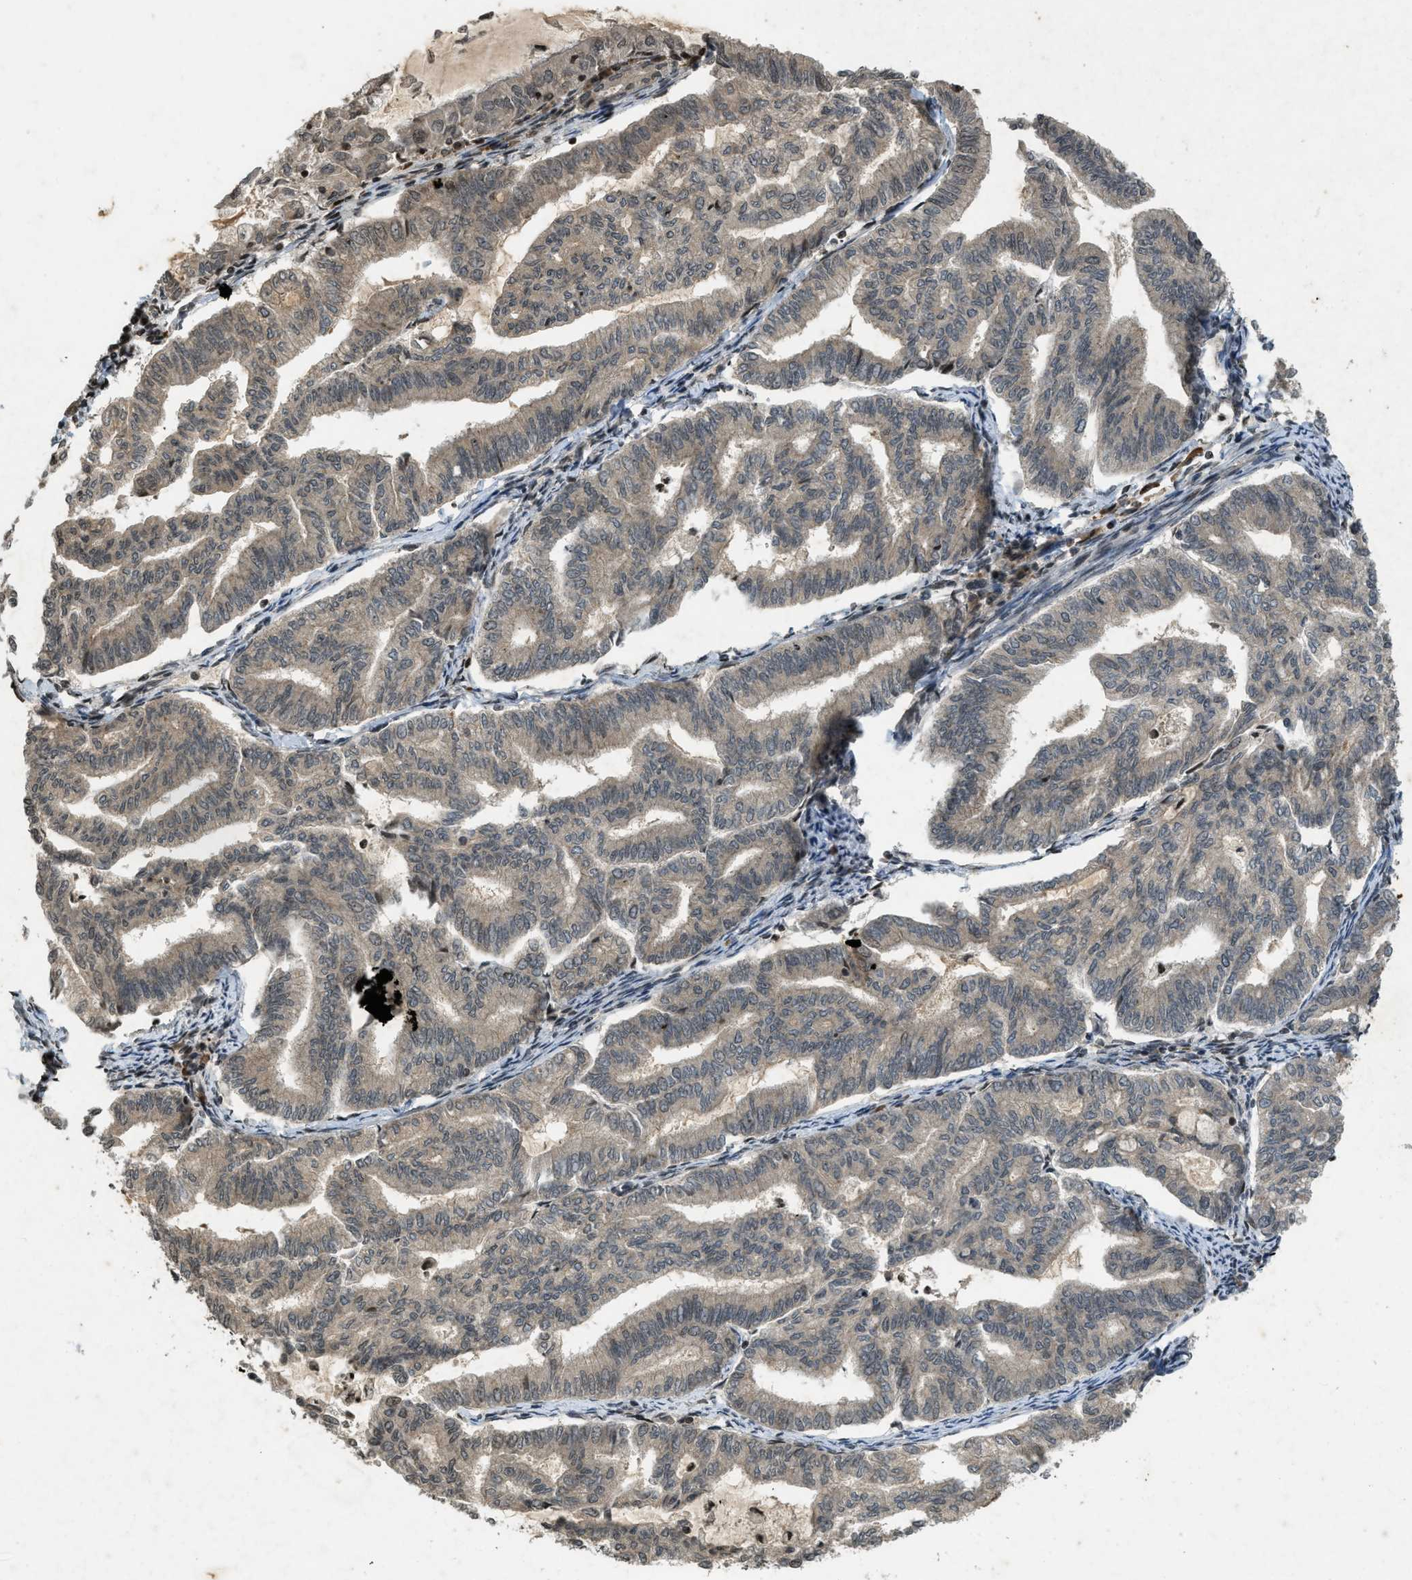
{"staining": {"intensity": "weak", "quantity": ">75%", "location": "cytoplasmic/membranous"}, "tissue": "endometrial cancer", "cell_type": "Tumor cells", "image_type": "cancer", "snomed": [{"axis": "morphology", "description": "Adenocarcinoma, NOS"}, {"axis": "topography", "description": "Endometrium"}], "caption": "Immunohistochemistry (IHC) image of endometrial adenocarcinoma stained for a protein (brown), which reveals low levels of weak cytoplasmic/membranous positivity in approximately >75% of tumor cells.", "gene": "SIAH1", "patient": {"sex": "female", "age": 79}}